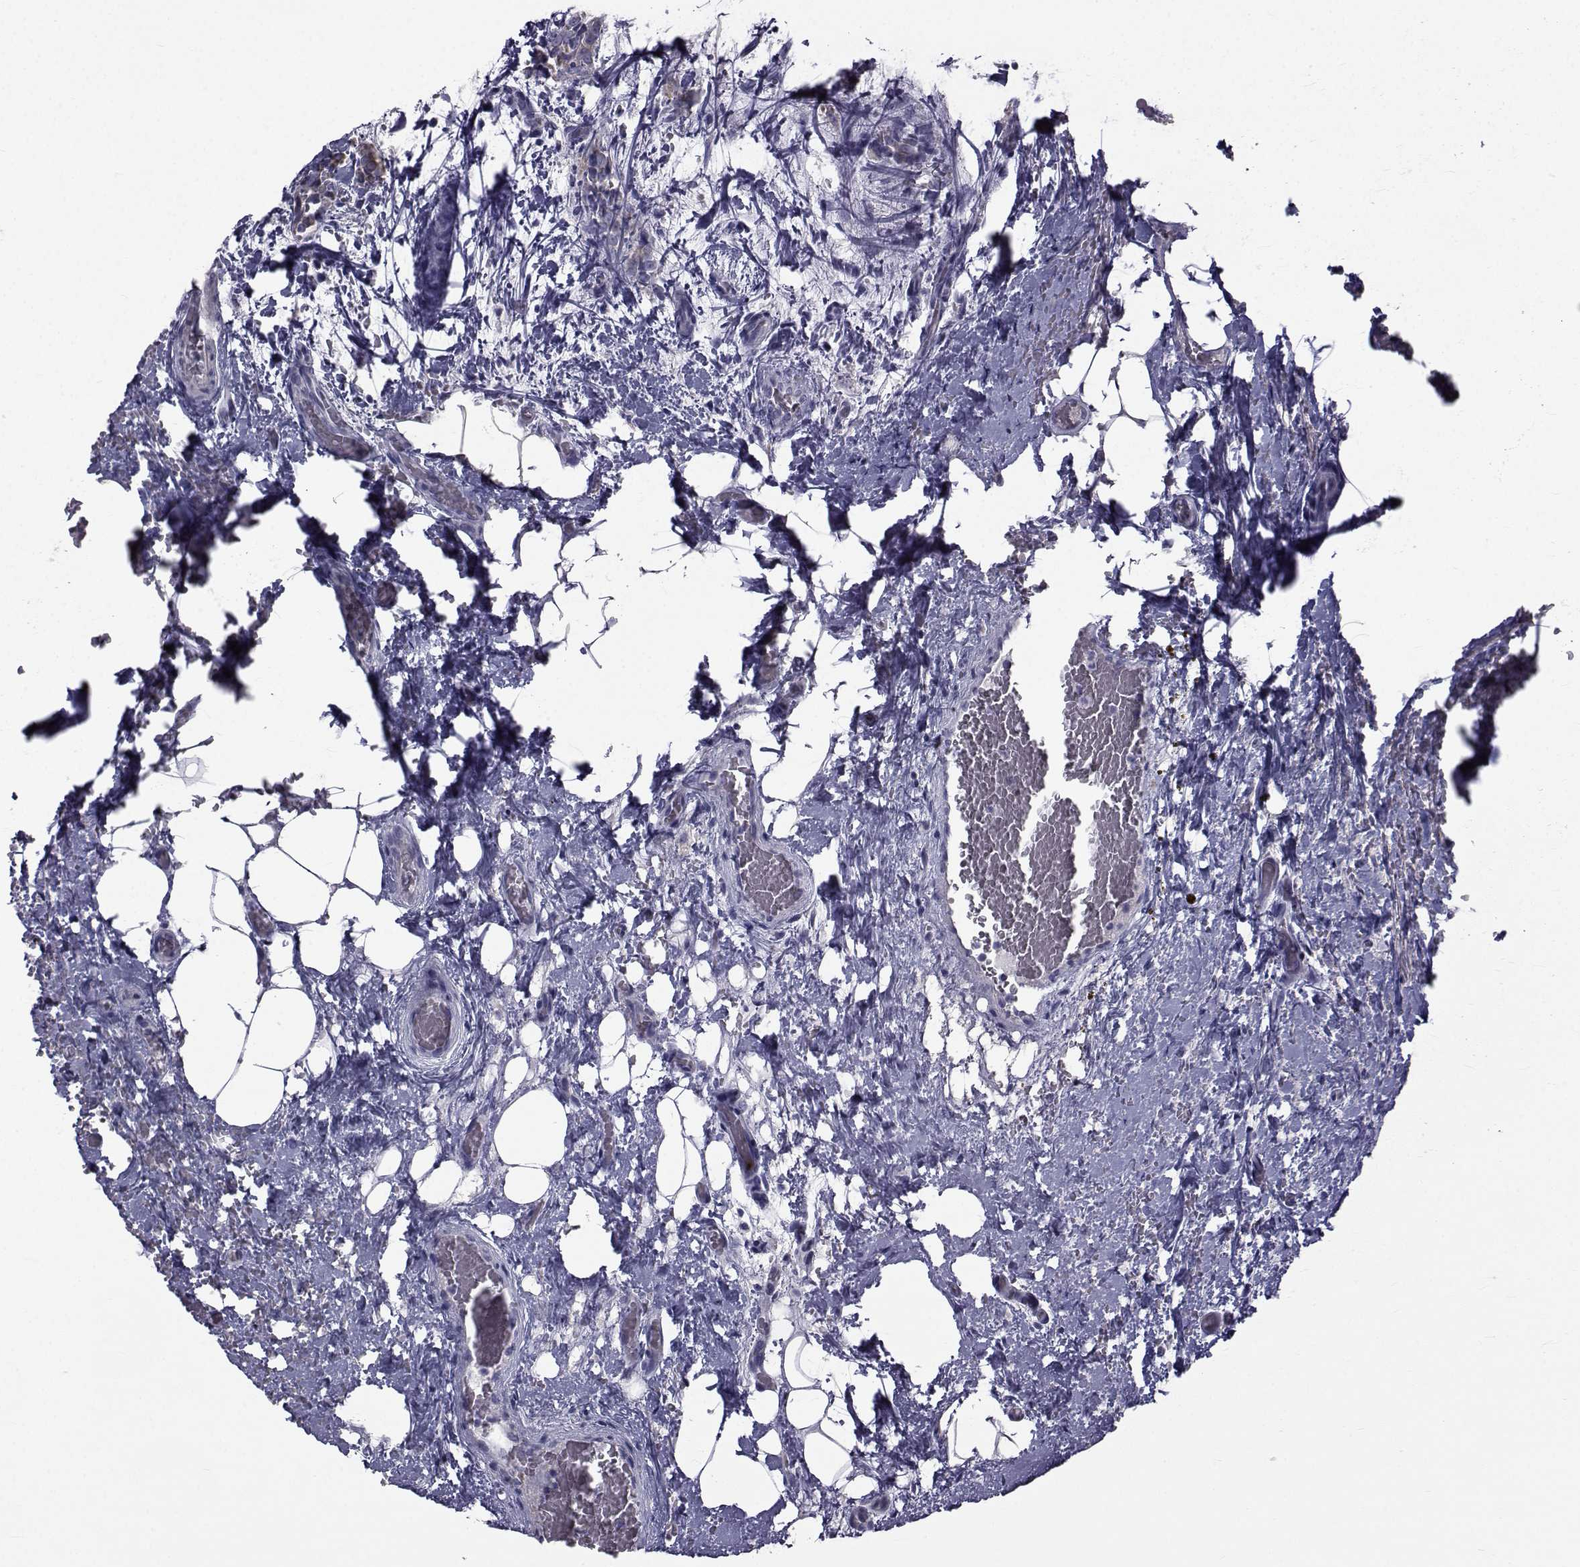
{"staining": {"intensity": "strong", "quantity": "25%-75%", "location": "cytoplasmic/membranous"}, "tissue": "thyroid cancer", "cell_type": "Tumor cells", "image_type": "cancer", "snomed": [{"axis": "morphology", "description": "Papillary adenocarcinoma, NOS"}, {"axis": "topography", "description": "Thyroid gland"}], "caption": "Brown immunohistochemical staining in papillary adenocarcinoma (thyroid) demonstrates strong cytoplasmic/membranous expression in about 25%-75% of tumor cells.", "gene": "FDXR", "patient": {"sex": "male", "age": 61}}